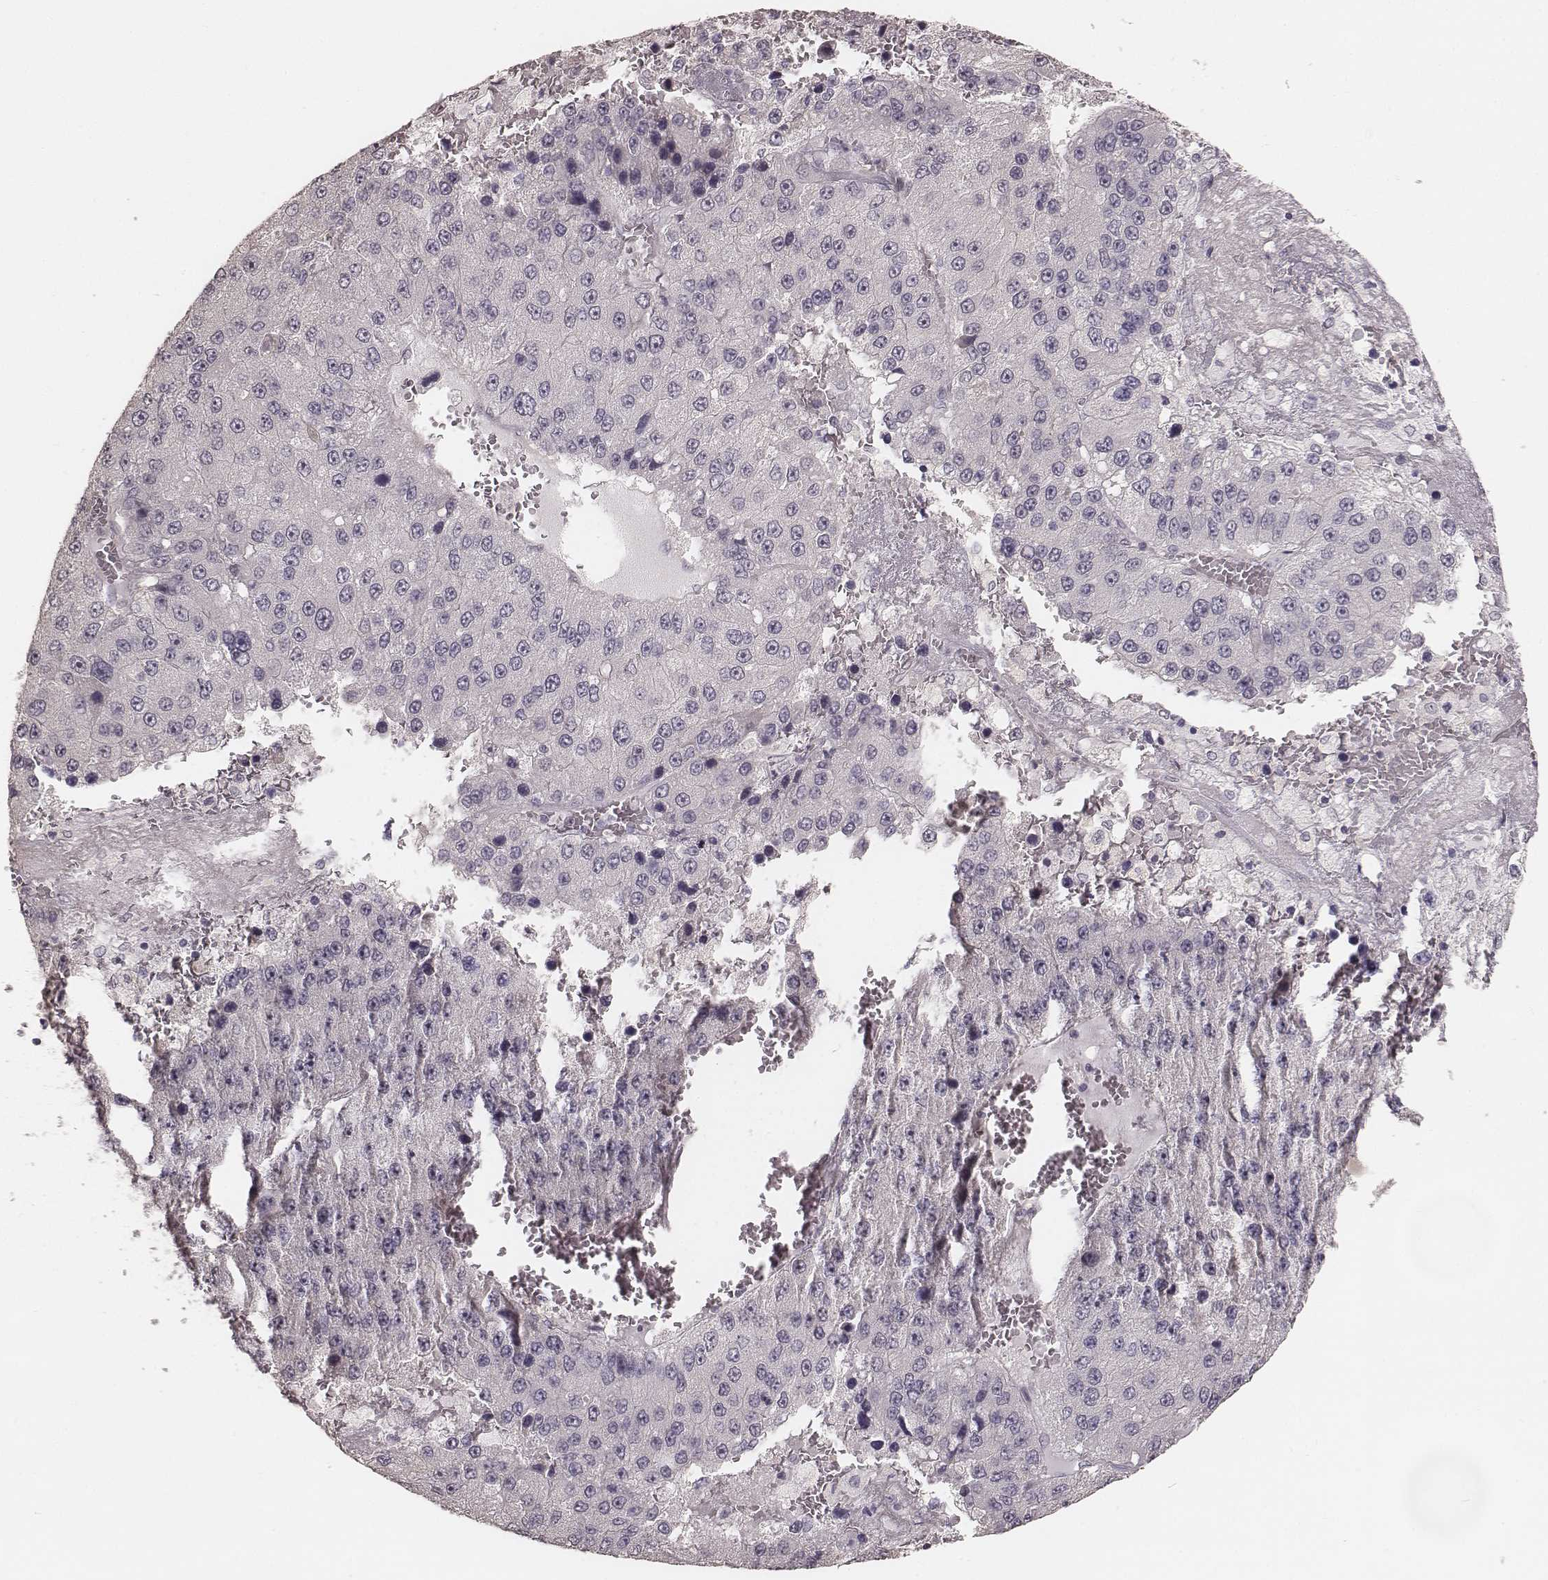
{"staining": {"intensity": "negative", "quantity": "none", "location": "none"}, "tissue": "liver cancer", "cell_type": "Tumor cells", "image_type": "cancer", "snomed": [{"axis": "morphology", "description": "Carcinoma, Hepatocellular, NOS"}, {"axis": "topography", "description": "Liver"}], "caption": "Immunohistochemistry image of liver cancer stained for a protein (brown), which shows no expression in tumor cells.", "gene": "LY6K", "patient": {"sex": "female", "age": 73}}